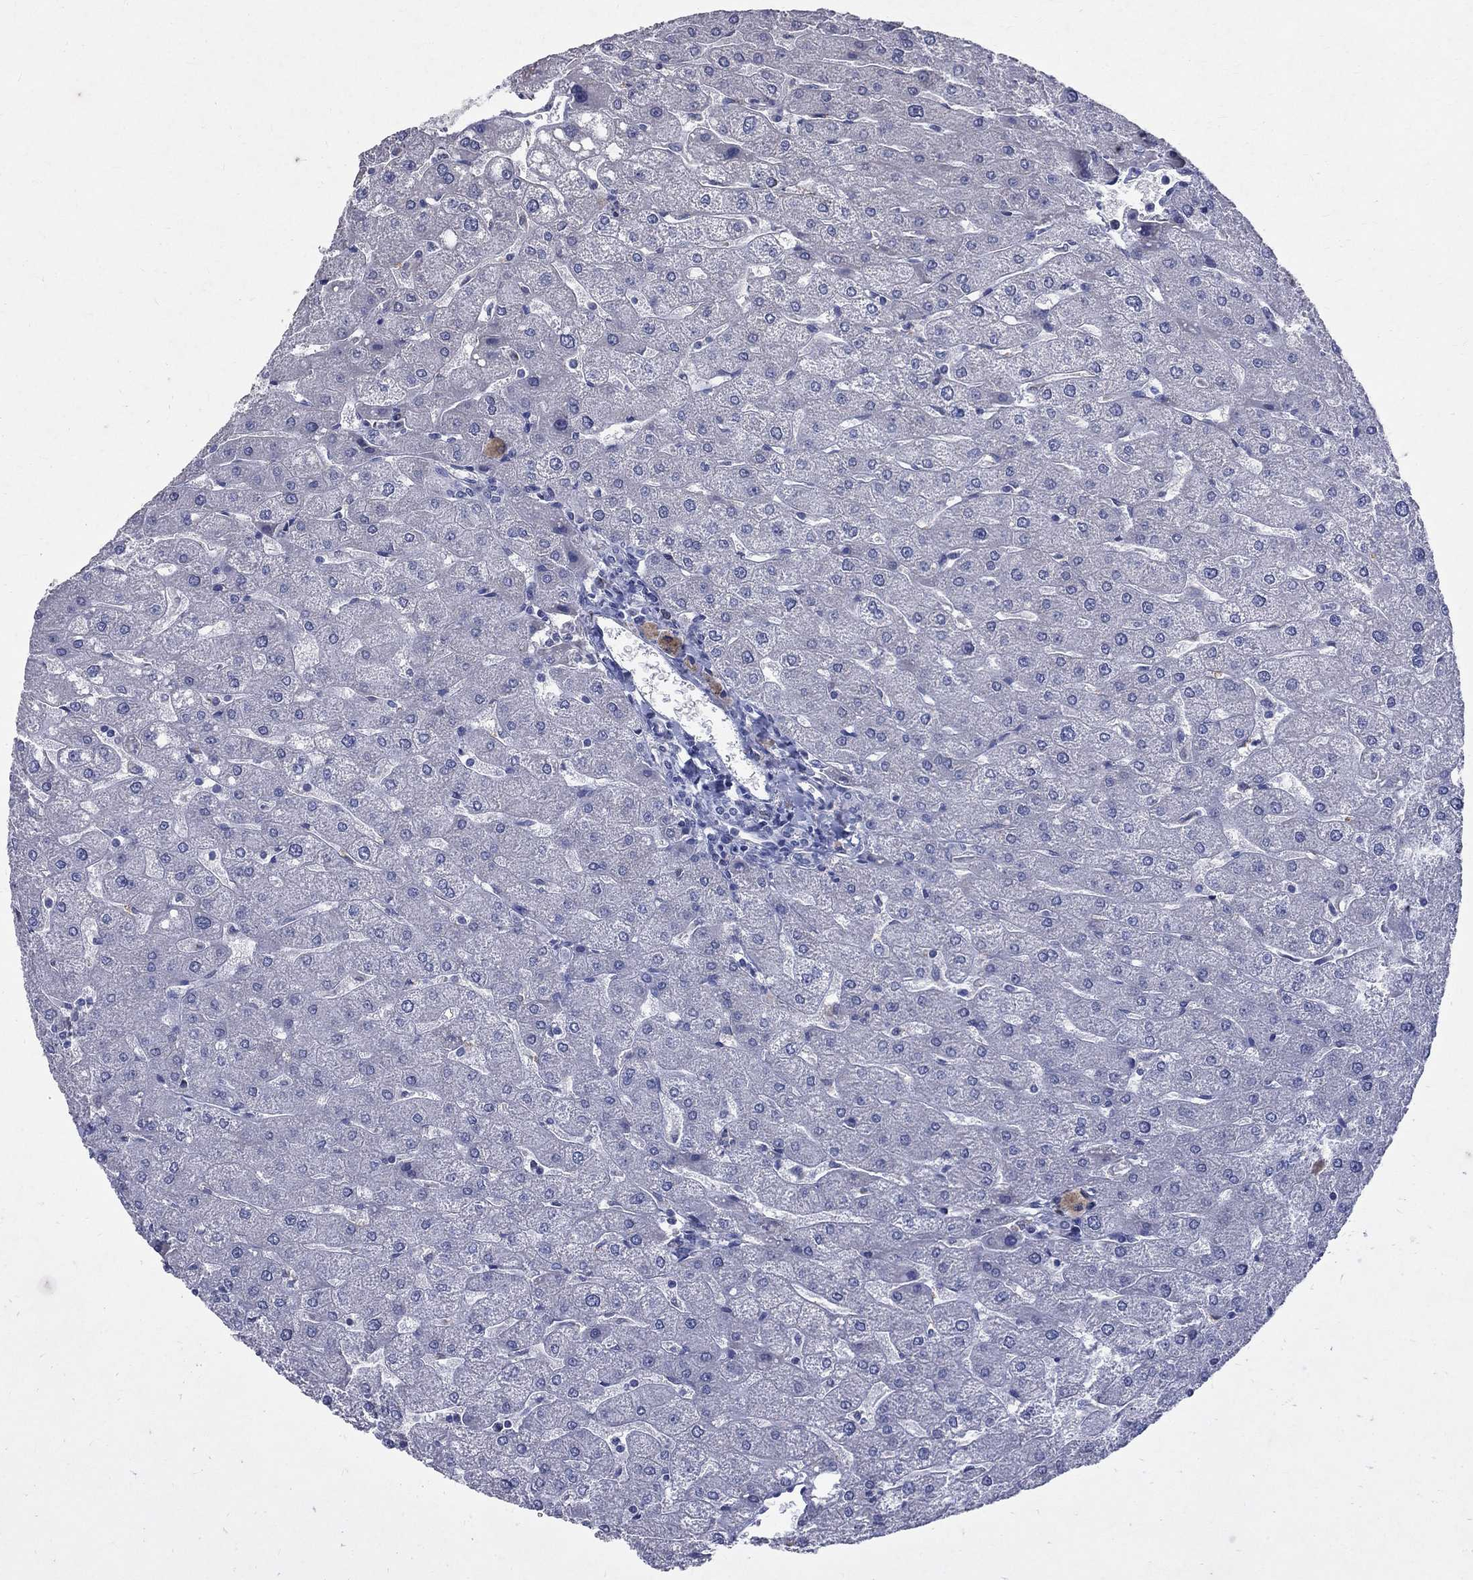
{"staining": {"intensity": "negative", "quantity": "none", "location": "none"}, "tissue": "liver", "cell_type": "Cholangiocytes", "image_type": "normal", "snomed": [{"axis": "morphology", "description": "Normal tissue, NOS"}, {"axis": "topography", "description": "Liver"}], "caption": "Immunohistochemical staining of unremarkable liver reveals no significant staining in cholangiocytes.", "gene": "SLC4A10", "patient": {"sex": "male", "age": 67}}